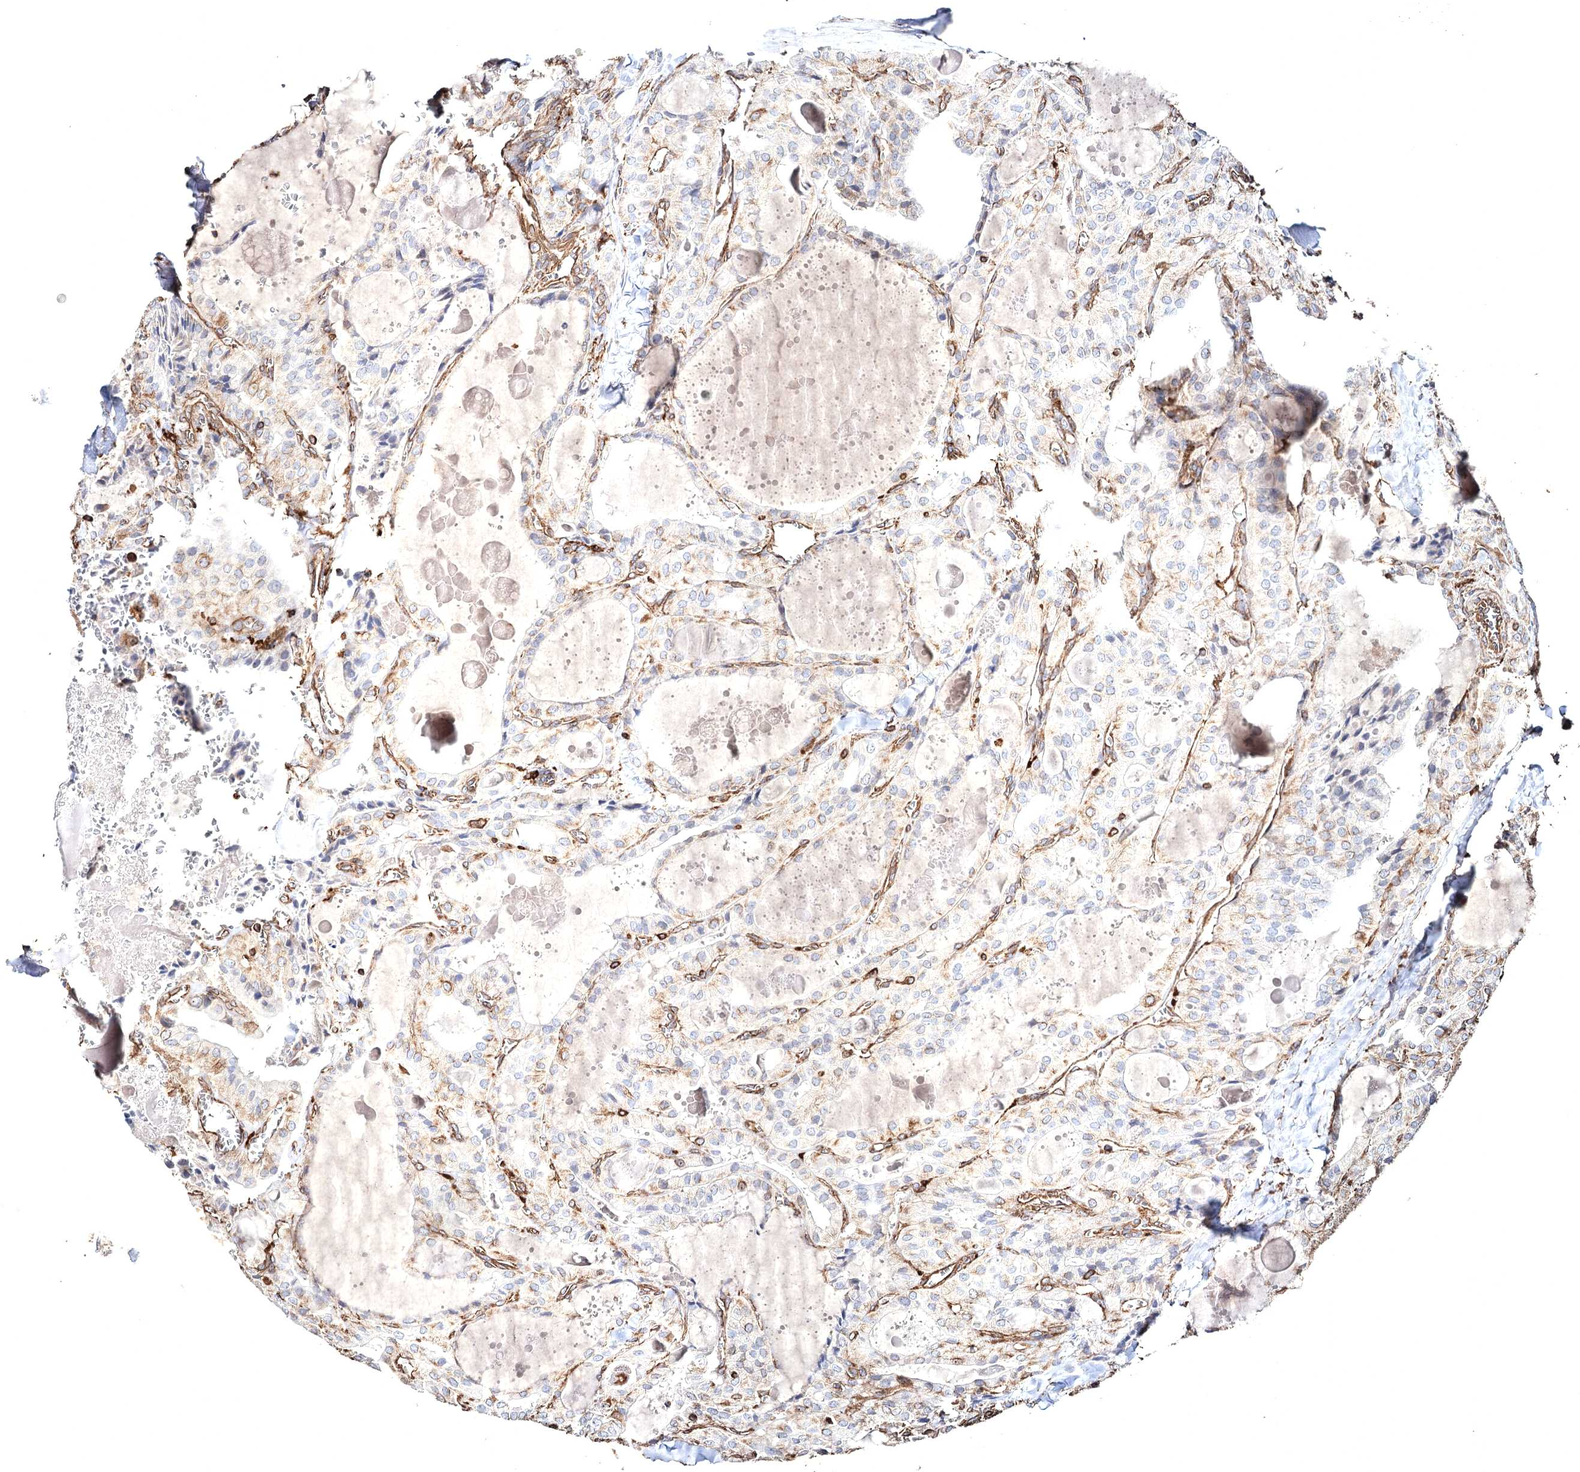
{"staining": {"intensity": "moderate", "quantity": "<25%", "location": "cytoplasmic/membranous"}, "tissue": "thyroid cancer", "cell_type": "Tumor cells", "image_type": "cancer", "snomed": [{"axis": "morphology", "description": "Papillary adenocarcinoma, NOS"}, {"axis": "topography", "description": "Thyroid gland"}], "caption": "Immunohistochemical staining of thyroid cancer exhibits low levels of moderate cytoplasmic/membranous protein positivity in approximately <25% of tumor cells.", "gene": "CLEC4M", "patient": {"sex": "male", "age": 52}}